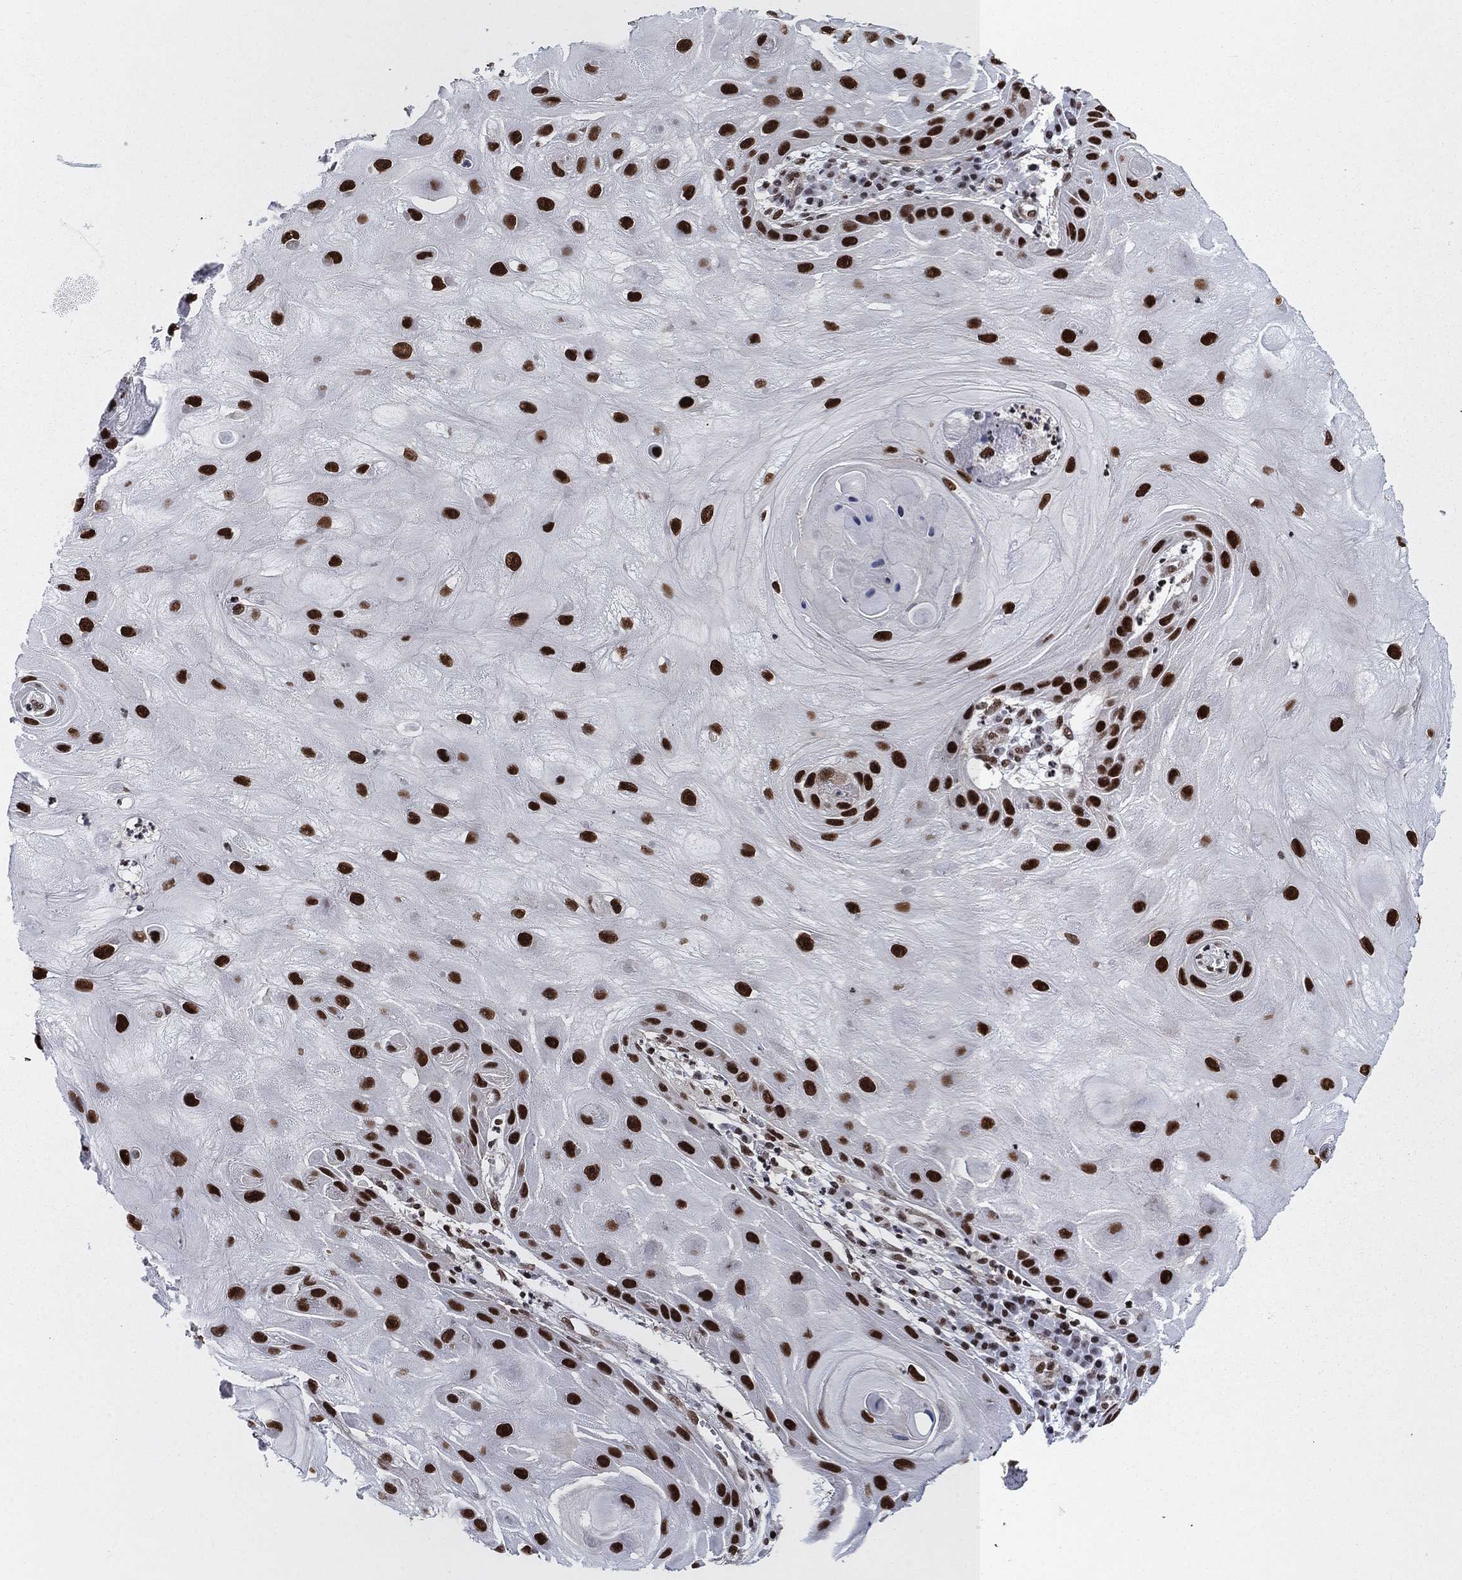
{"staining": {"intensity": "strong", "quantity": ">75%", "location": "nuclear"}, "tissue": "skin cancer", "cell_type": "Tumor cells", "image_type": "cancer", "snomed": [{"axis": "morphology", "description": "Normal tissue, NOS"}, {"axis": "morphology", "description": "Squamous cell carcinoma, NOS"}, {"axis": "topography", "description": "Skin"}], "caption": "Immunohistochemical staining of skin squamous cell carcinoma demonstrates high levels of strong nuclear staining in approximately >75% of tumor cells.", "gene": "RPRD1B", "patient": {"sex": "male", "age": 79}}